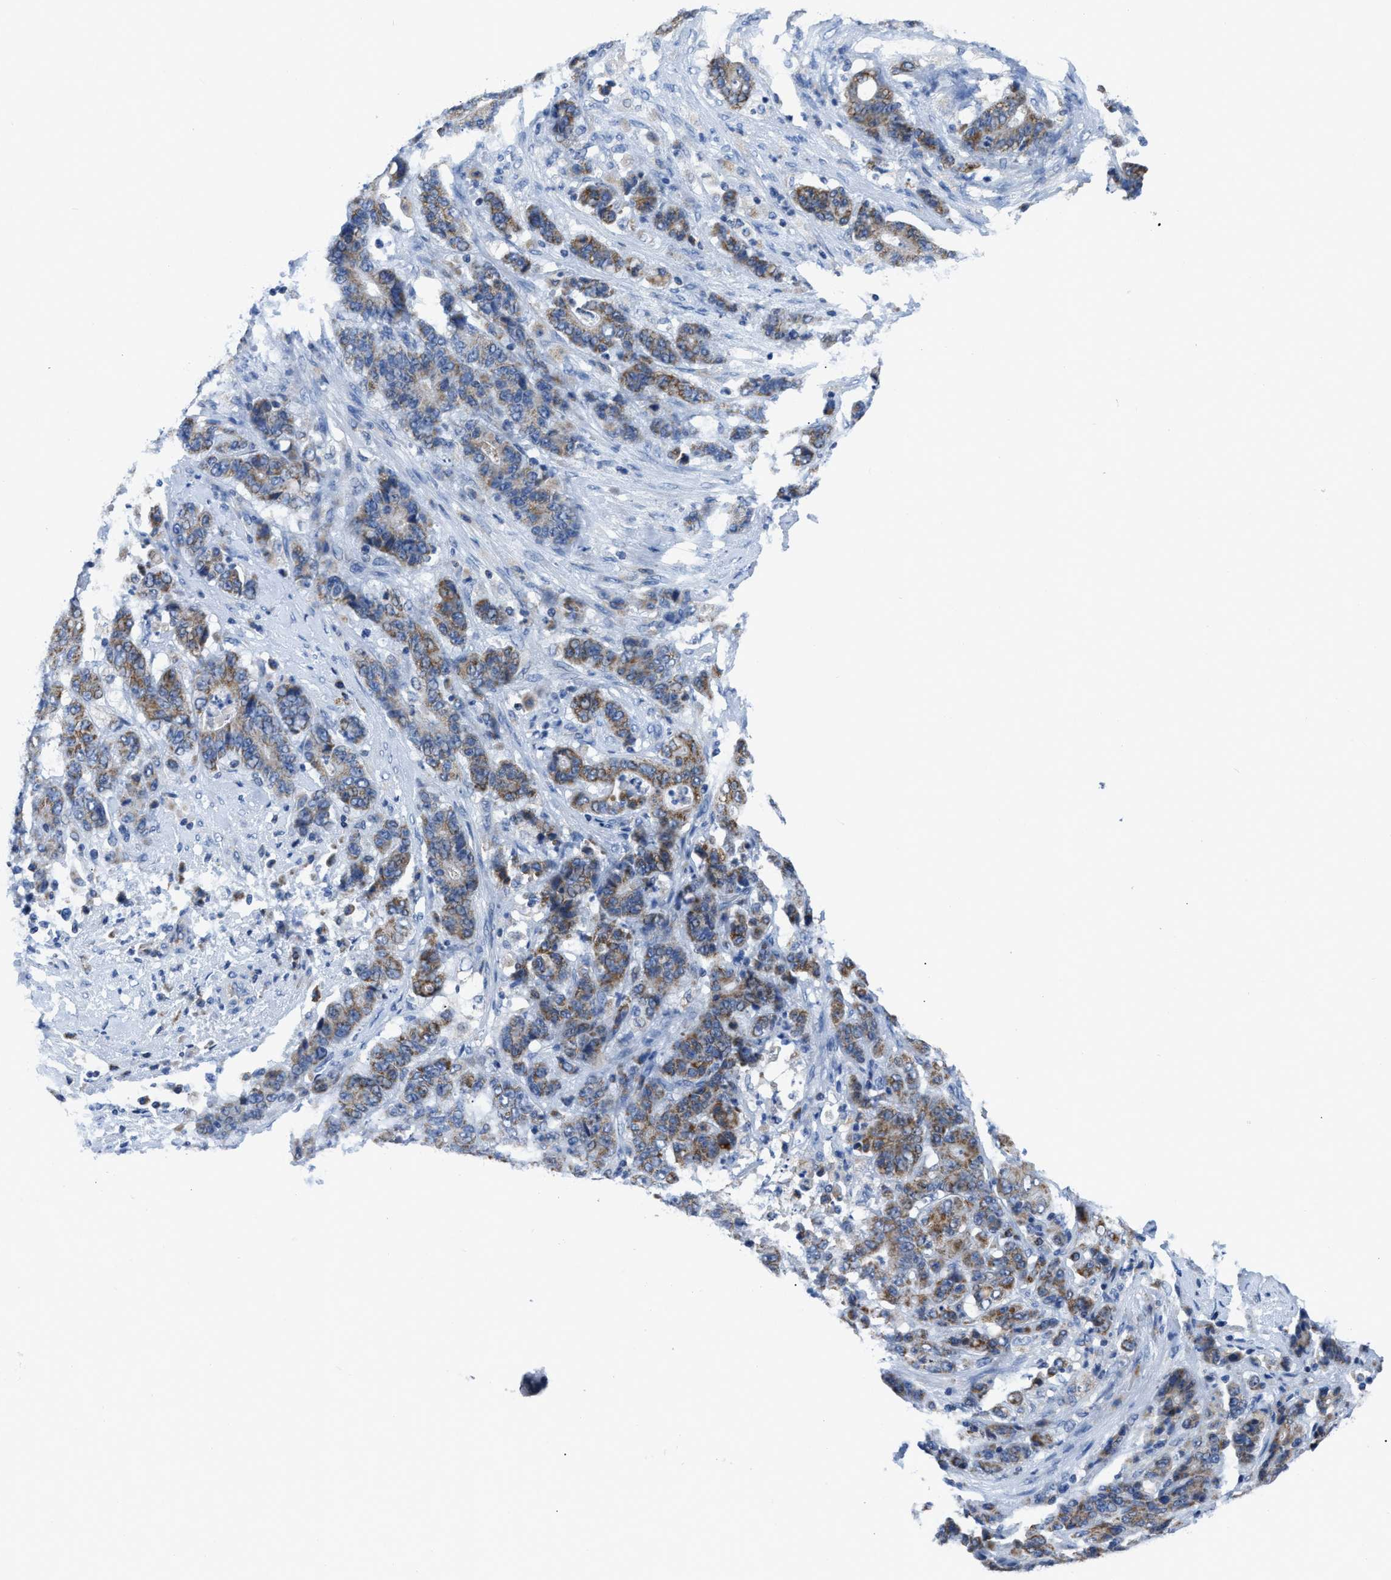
{"staining": {"intensity": "moderate", "quantity": ">75%", "location": "cytoplasmic/membranous"}, "tissue": "stomach cancer", "cell_type": "Tumor cells", "image_type": "cancer", "snomed": [{"axis": "morphology", "description": "Adenocarcinoma, NOS"}, {"axis": "topography", "description": "Stomach"}], "caption": "This is a micrograph of immunohistochemistry staining of adenocarcinoma (stomach), which shows moderate expression in the cytoplasmic/membranous of tumor cells.", "gene": "ETFA", "patient": {"sex": "female", "age": 73}}